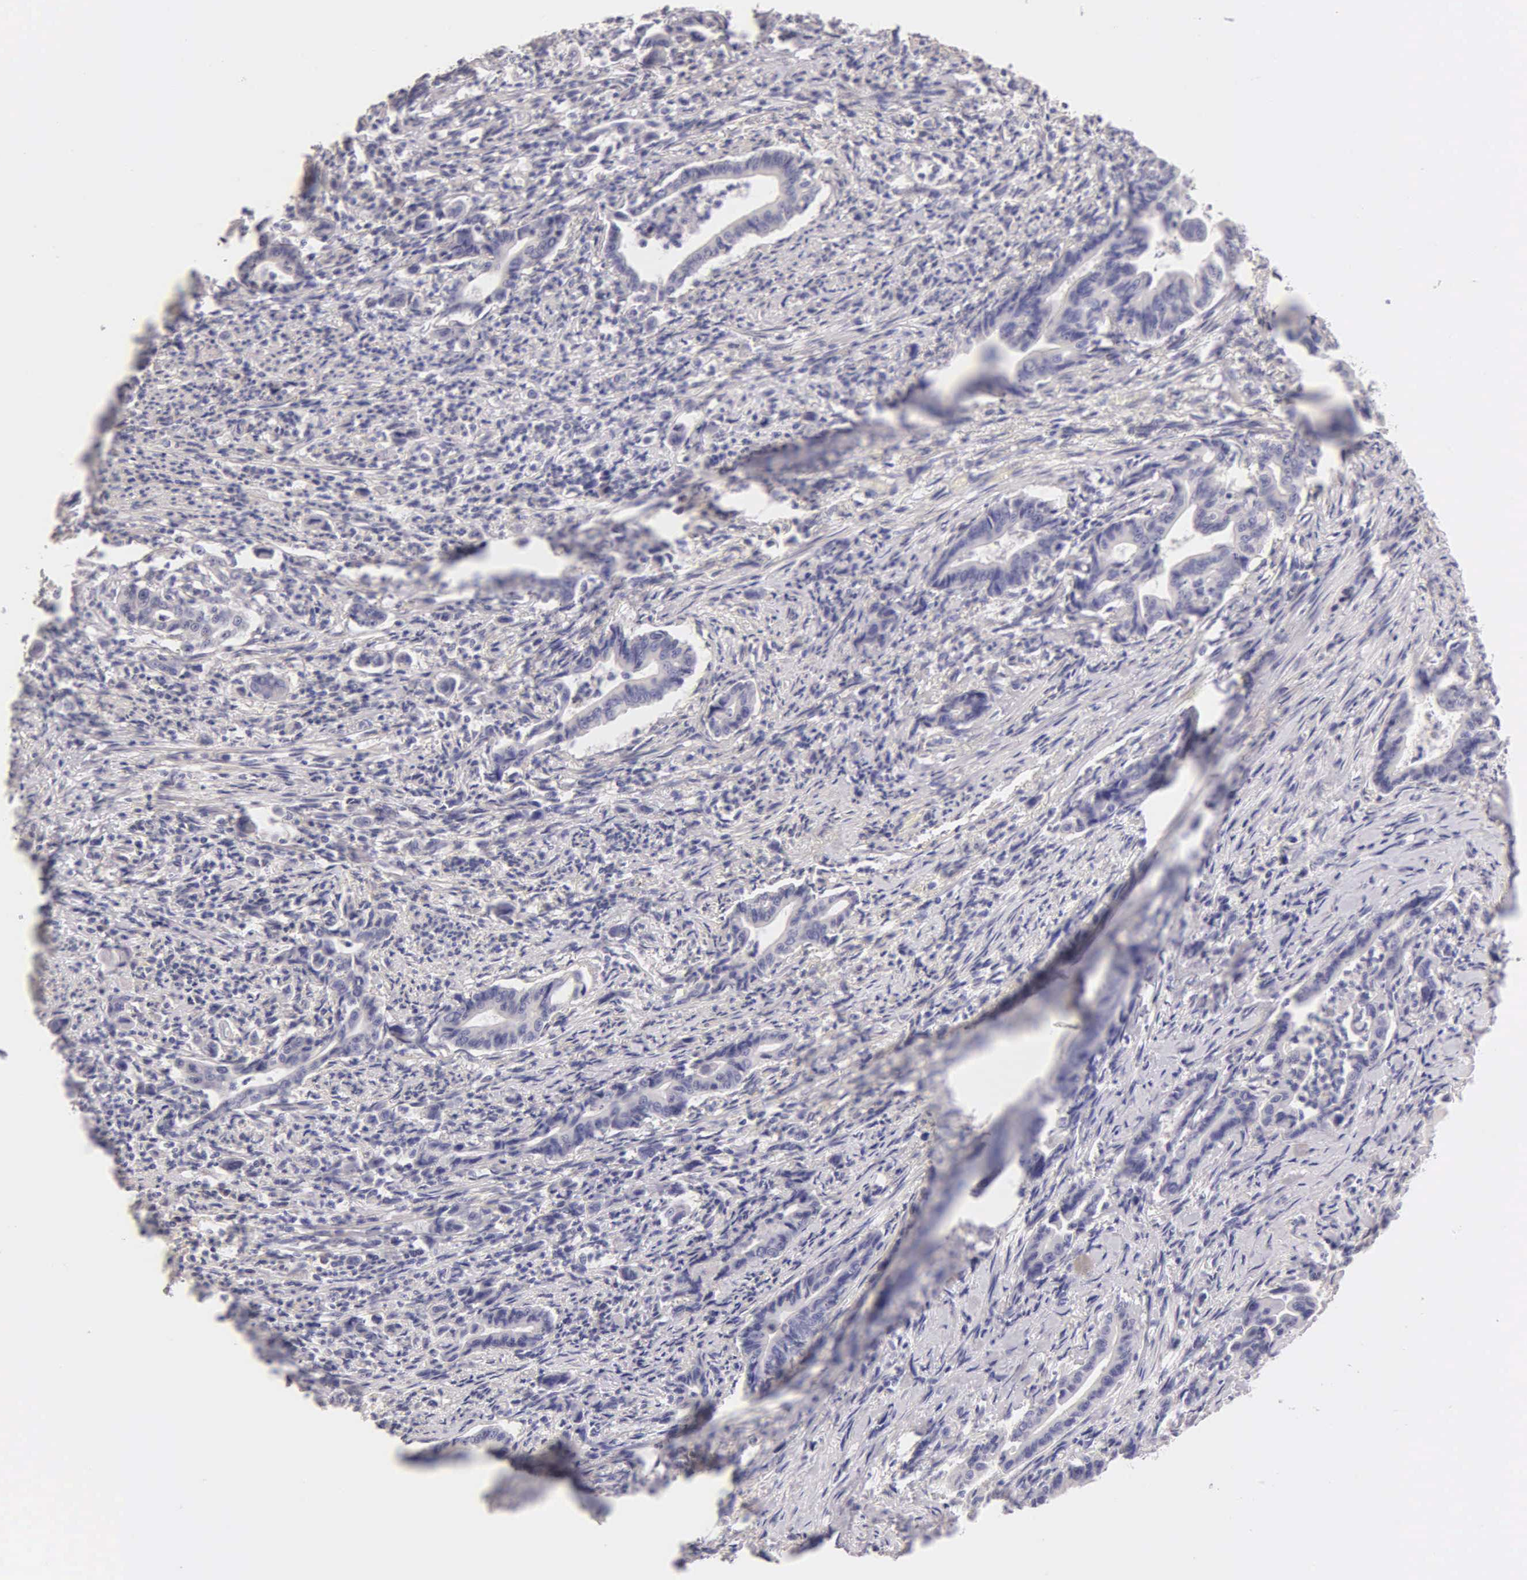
{"staining": {"intensity": "negative", "quantity": "none", "location": "none"}, "tissue": "stomach cancer", "cell_type": "Tumor cells", "image_type": "cancer", "snomed": [{"axis": "morphology", "description": "Adenocarcinoma, NOS"}, {"axis": "topography", "description": "Stomach"}], "caption": "The immunohistochemistry image has no significant staining in tumor cells of stomach cancer tissue.", "gene": "ESR1", "patient": {"sex": "female", "age": 76}}